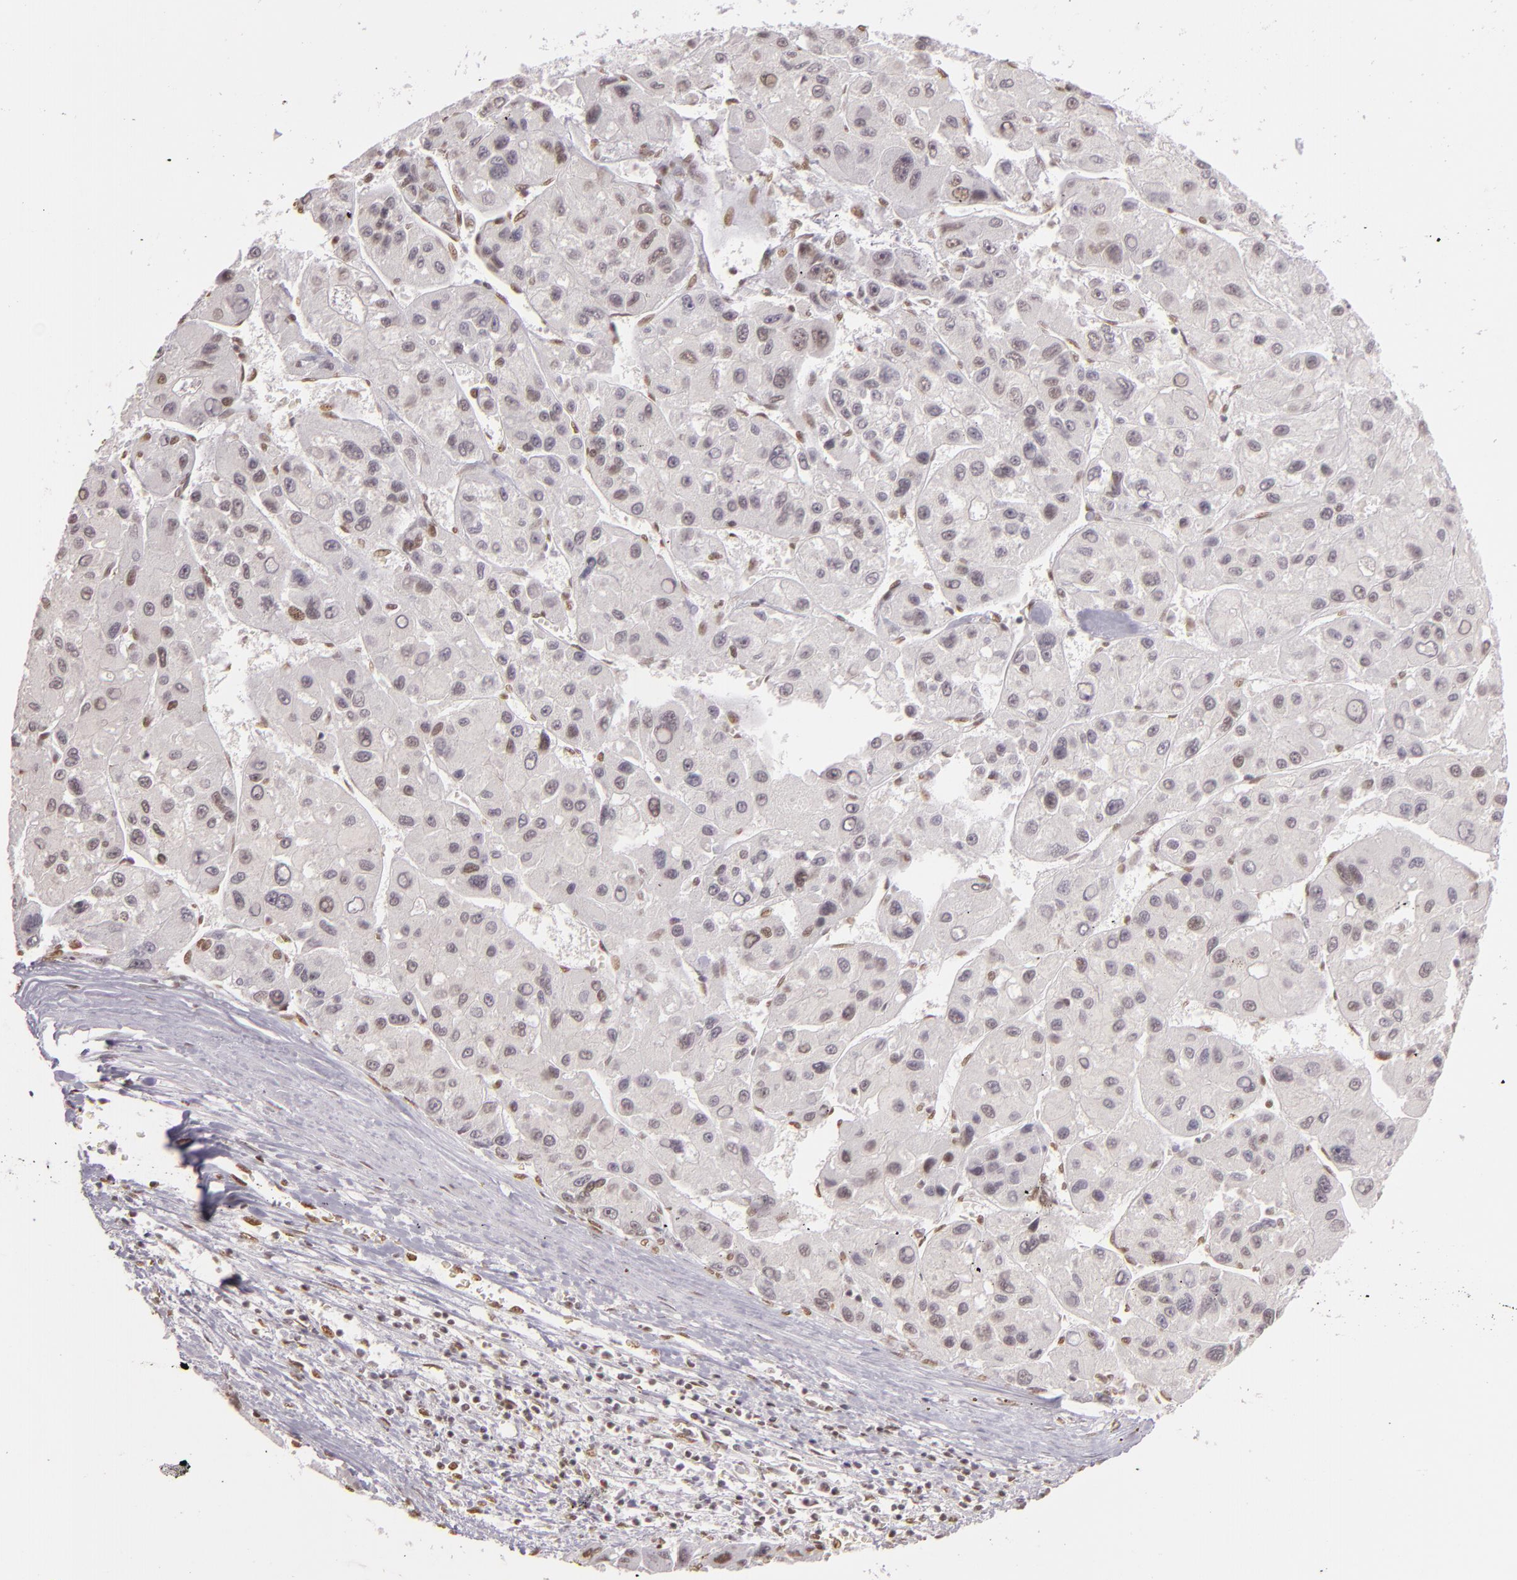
{"staining": {"intensity": "weak", "quantity": "<25%", "location": "nuclear"}, "tissue": "liver cancer", "cell_type": "Tumor cells", "image_type": "cancer", "snomed": [{"axis": "morphology", "description": "Carcinoma, Hepatocellular, NOS"}, {"axis": "topography", "description": "Liver"}], "caption": "High magnification brightfield microscopy of liver cancer stained with DAB (3,3'-diaminobenzidine) (brown) and counterstained with hematoxylin (blue): tumor cells show no significant expression.", "gene": "PAPOLA", "patient": {"sex": "male", "age": 64}}